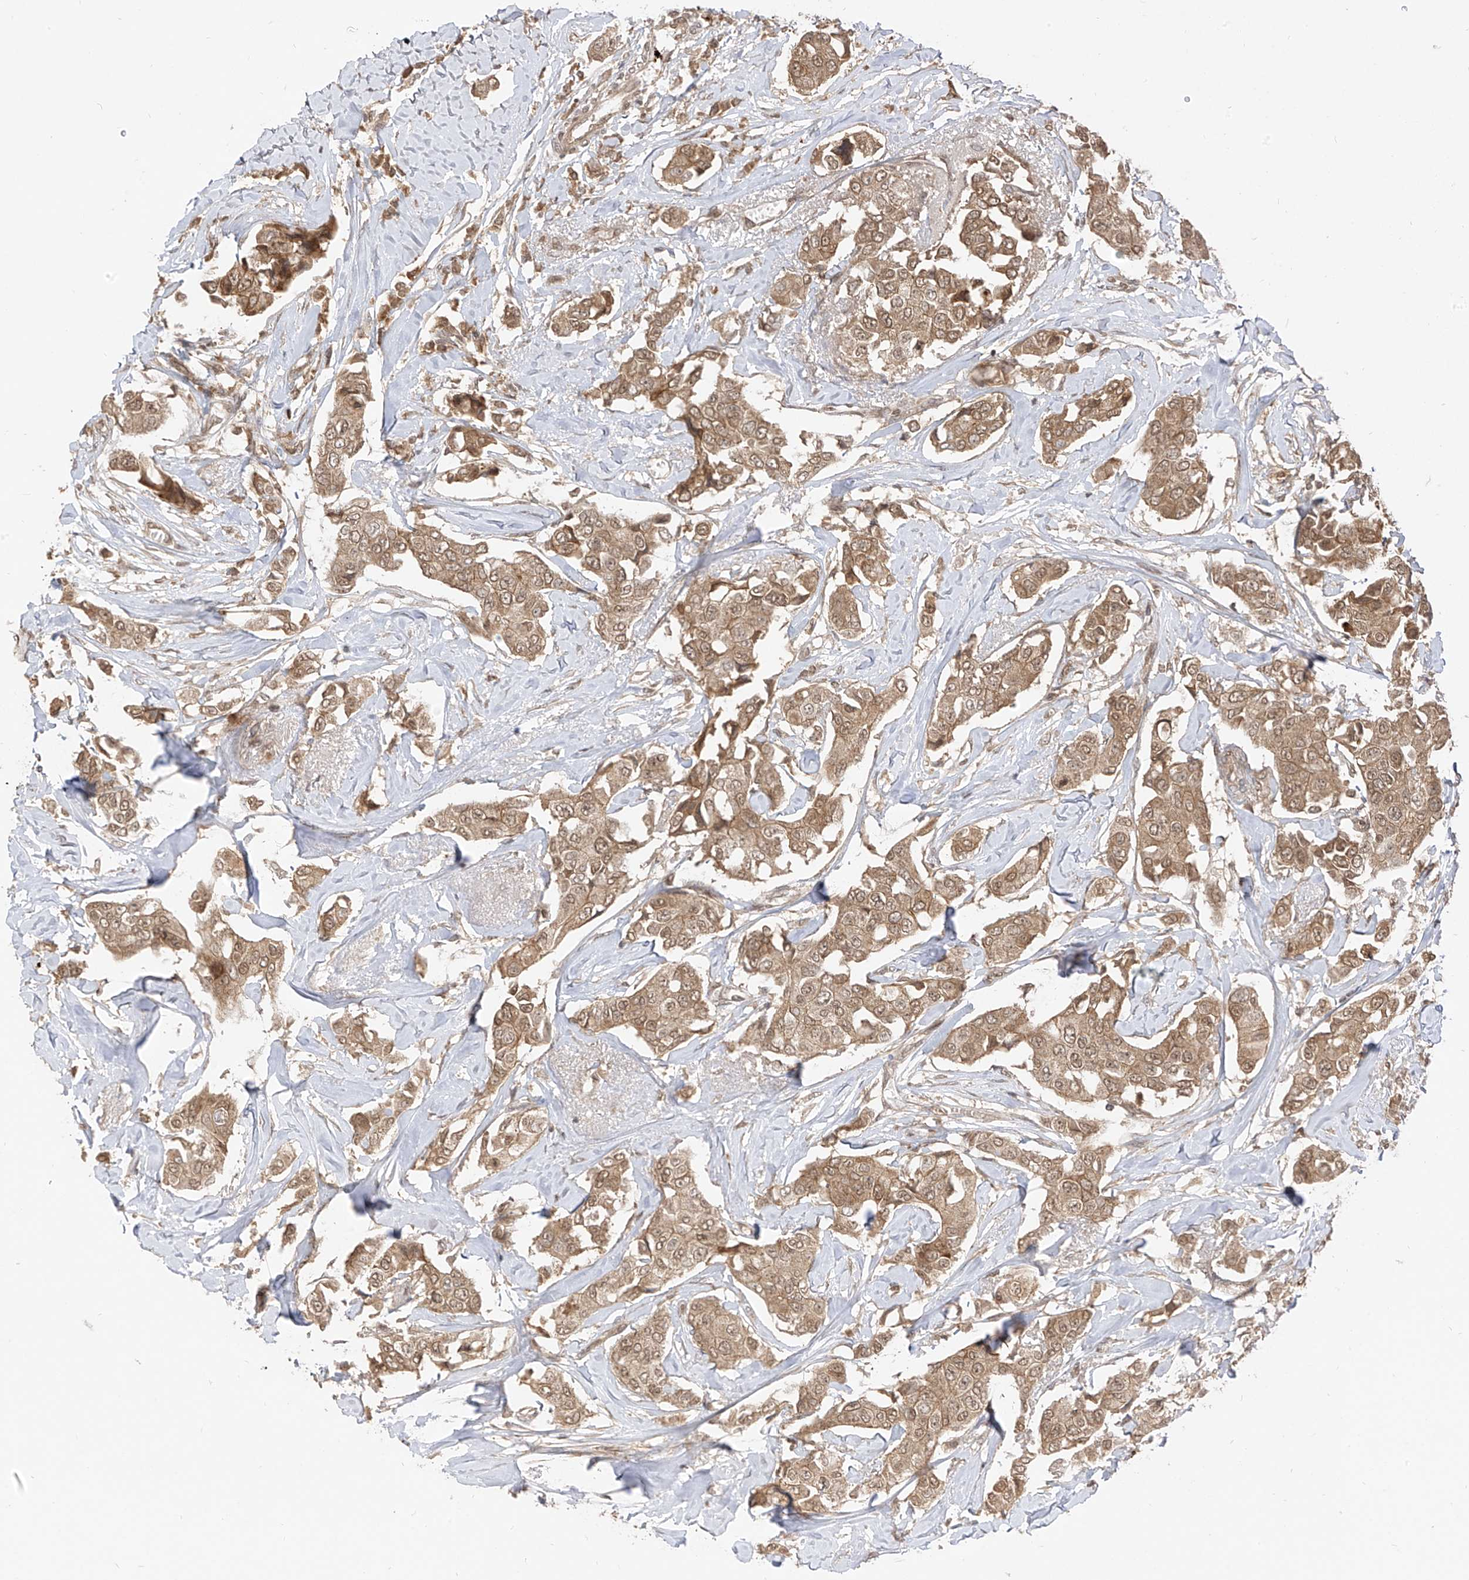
{"staining": {"intensity": "moderate", "quantity": ">75%", "location": "cytoplasmic/membranous,nuclear"}, "tissue": "breast cancer", "cell_type": "Tumor cells", "image_type": "cancer", "snomed": [{"axis": "morphology", "description": "Duct carcinoma"}, {"axis": "topography", "description": "Breast"}], "caption": "Human breast invasive ductal carcinoma stained for a protein (brown) reveals moderate cytoplasmic/membranous and nuclear positive positivity in about >75% of tumor cells.", "gene": "LCOR", "patient": {"sex": "female", "age": 80}}